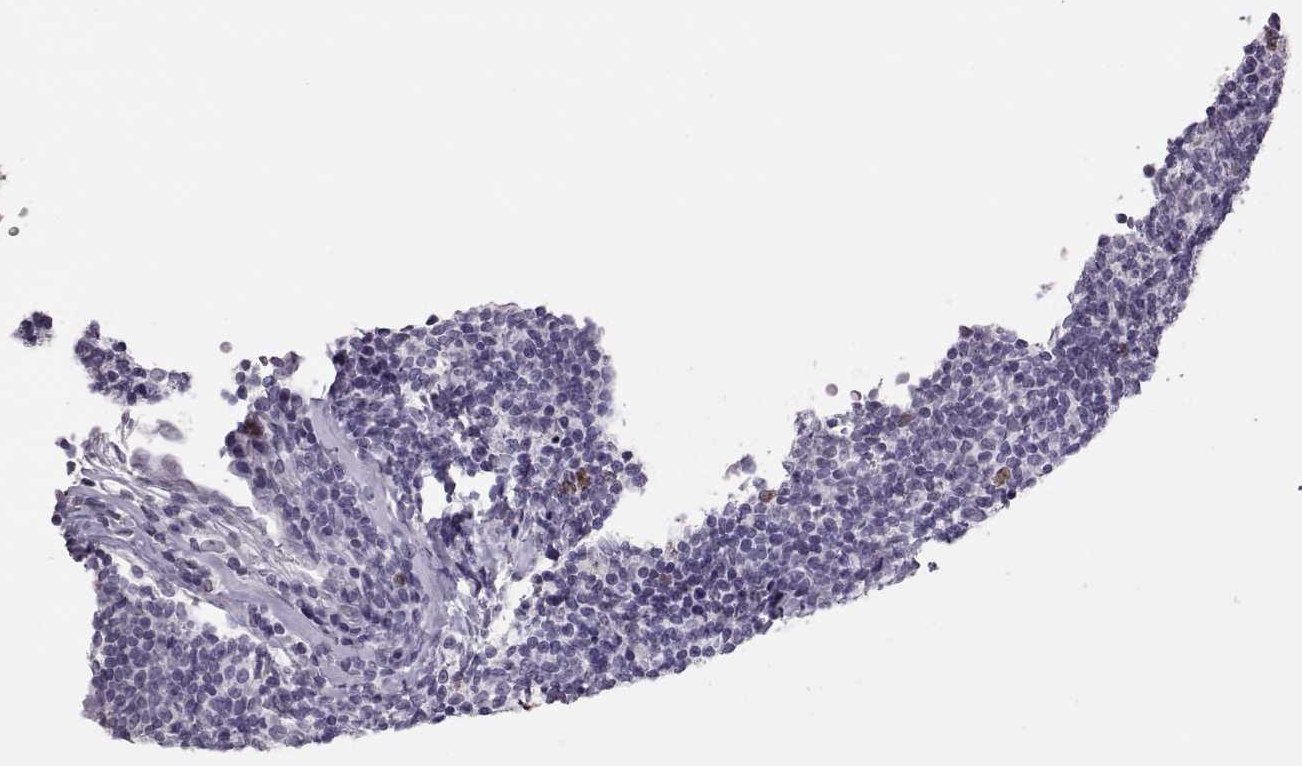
{"staining": {"intensity": "negative", "quantity": "none", "location": "none"}, "tissue": "lymphoma", "cell_type": "Tumor cells", "image_type": "cancer", "snomed": [{"axis": "morphology", "description": "Malignant lymphoma, non-Hodgkin's type, Low grade"}, {"axis": "topography", "description": "Lymph node"}], "caption": "IHC photomicrograph of low-grade malignant lymphoma, non-Hodgkin's type stained for a protein (brown), which reveals no expression in tumor cells. (Stains: DAB IHC with hematoxylin counter stain, Microscopy: brightfield microscopy at high magnification).", "gene": "SGO1", "patient": {"sex": "female", "age": 56}}